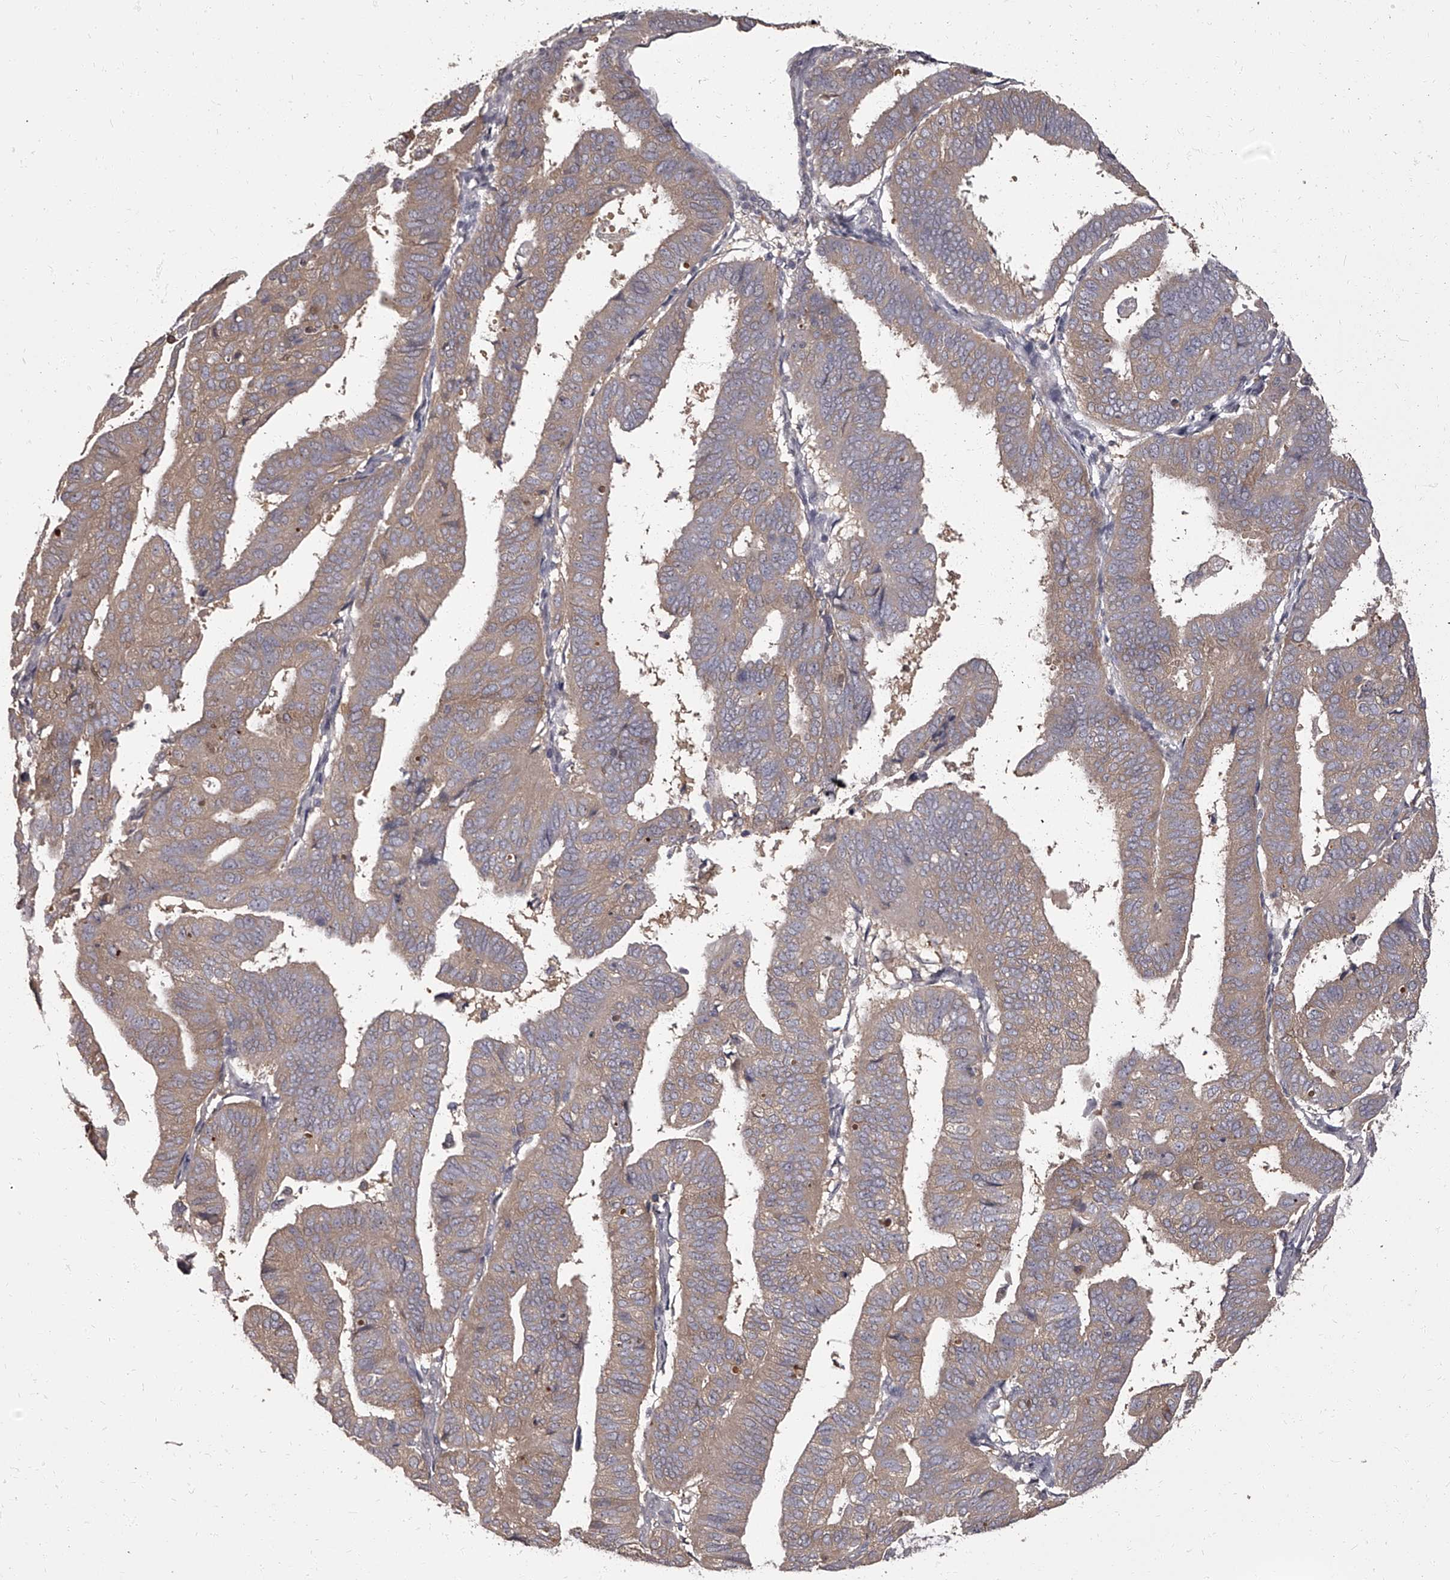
{"staining": {"intensity": "weak", "quantity": "25%-75%", "location": "cytoplasmic/membranous"}, "tissue": "endometrial cancer", "cell_type": "Tumor cells", "image_type": "cancer", "snomed": [{"axis": "morphology", "description": "Adenocarcinoma, NOS"}, {"axis": "topography", "description": "Uterus"}], "caption": "Immunohistochemical staining of human endometrial cancer (adenocarcinoma) exhibits weak cytoplasmic/membranous protein expression in about 25%-75% of tumor cells. The staining was performed using DAB to visualize the protein expression in brown, while the nuclei were stained in blue with hematoxylin (Magnification: 20x).", "gene": "APEH", "patient": {"sex": "female", "age": 77}}